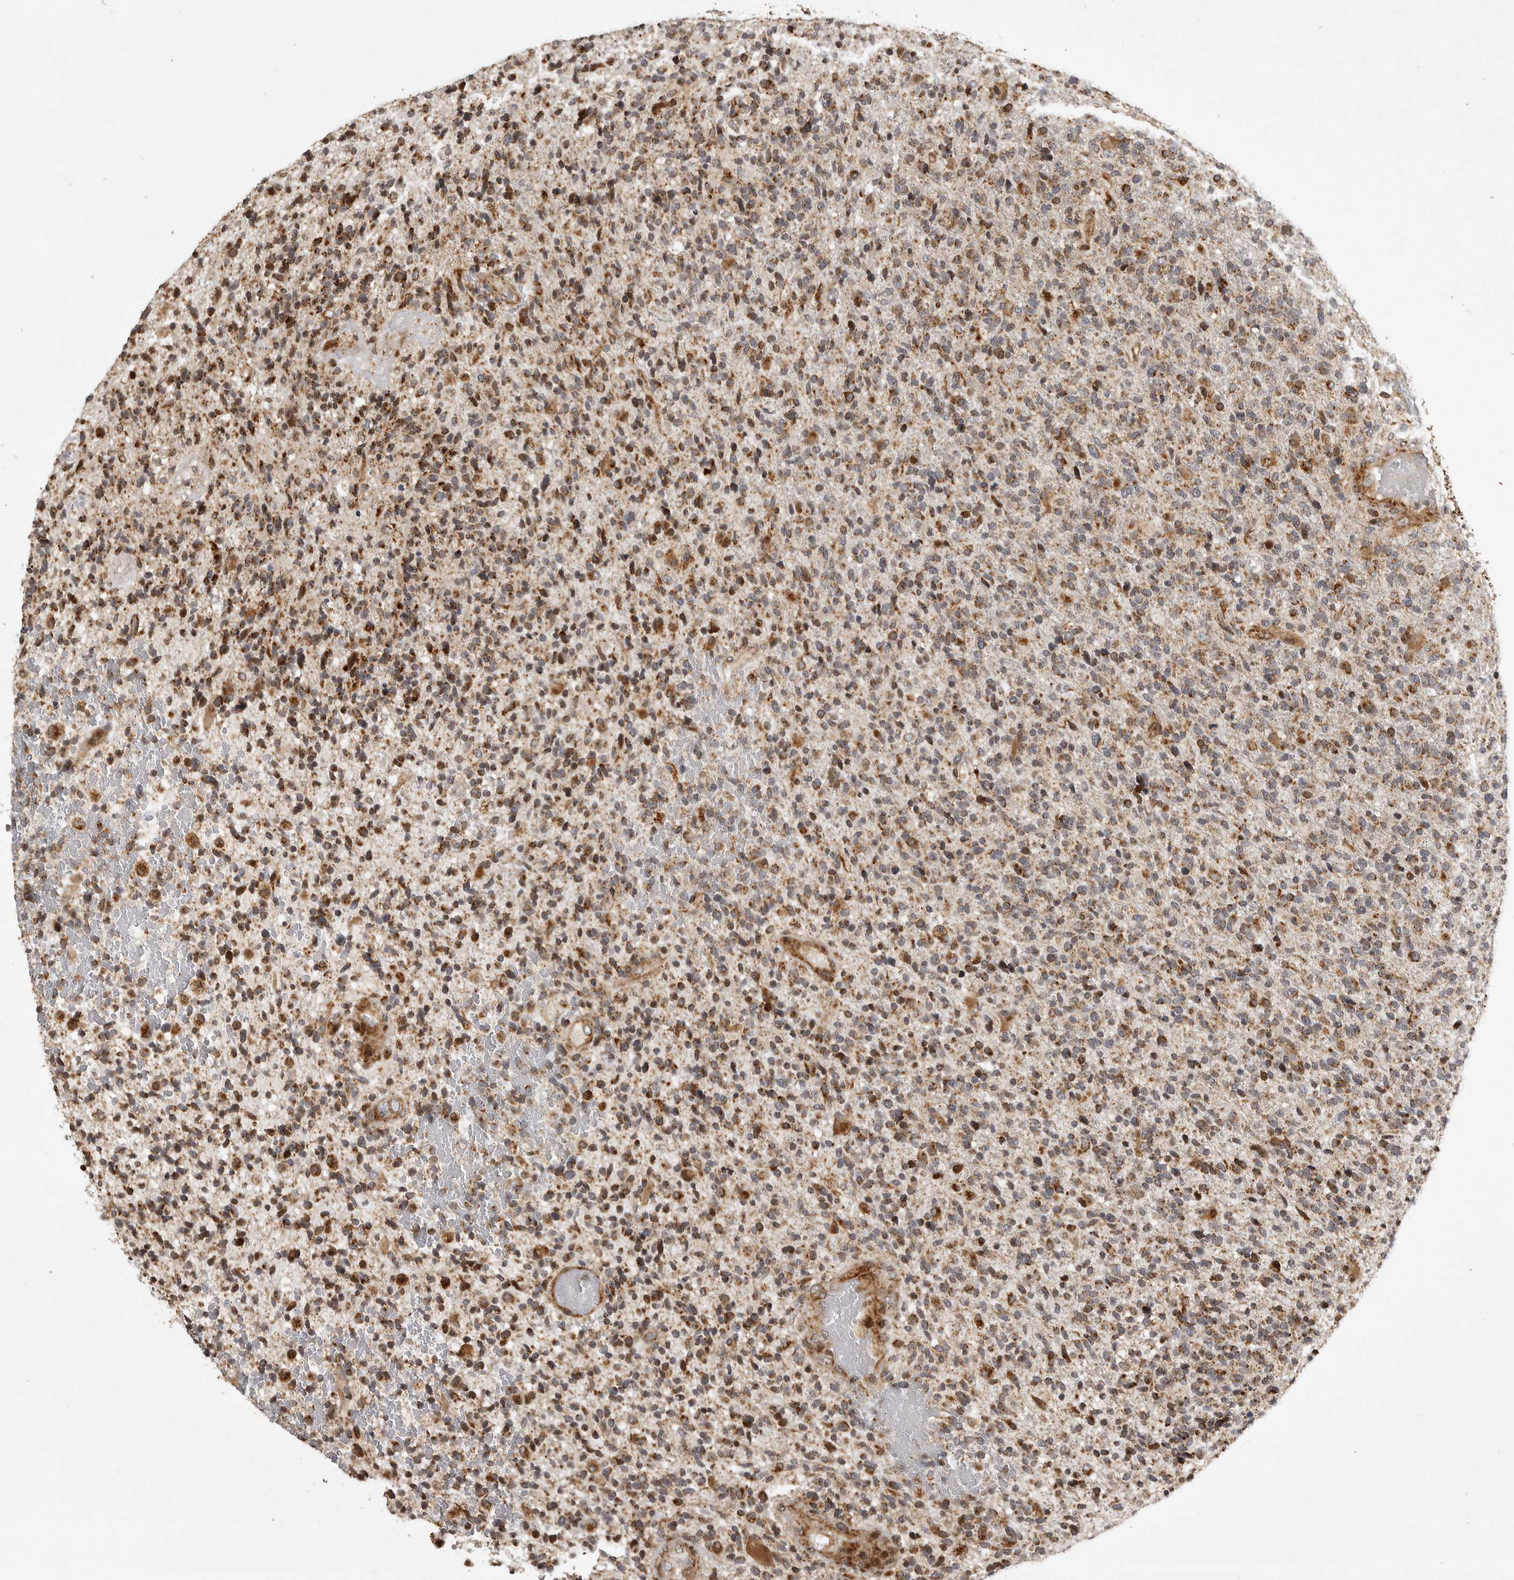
{"staining": {"intensity": "moderate", "quantity": ">75%", "location": "cytoplasmic/membranous"}, "tissue": "glioma", "cell_type": "Tumor cells", "image_type": "cancer", "snomed": [{"axis": "morphology", "description": "Glioma, malignant, High grade"}, {"axis": "topography", "description": "Brain"}], "caption": "The histopathology image displays a brown stain indicating the presence of a protein in the cytoplasmic/membranous of tumor cells in glioma. (DAB = brown stain, brightfield microscopy at high magnification).", "gene": "NARS2", "patient": {"sex": "male", "age": 72}}